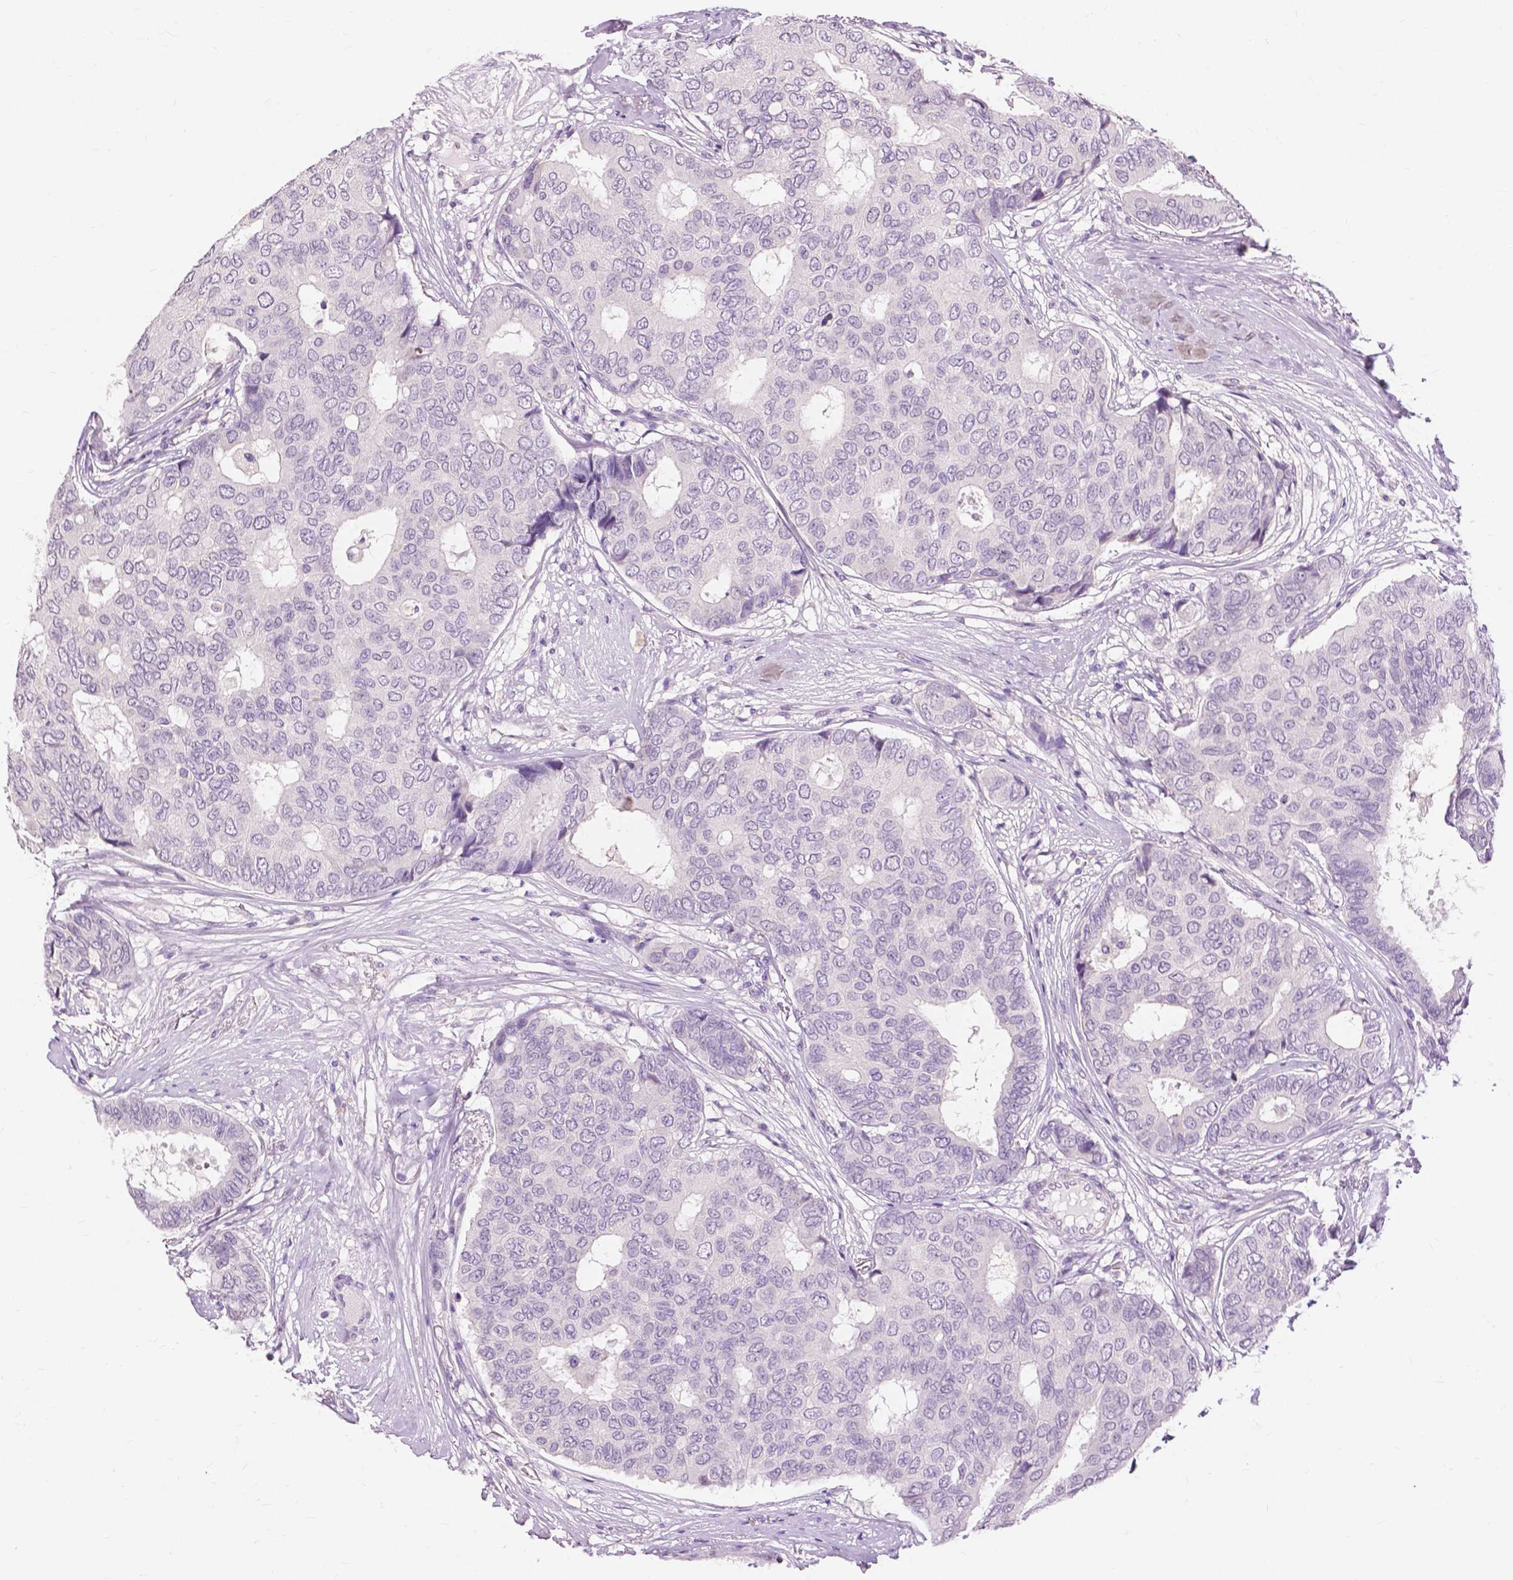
{"staining": {"intensity": "negative", "quantity": "none", "location": "none"}, "tissue": "breast cancer", "cell_type": "Tumor cells", "image_type": "cancer", "snomed": [{"axis": "morphology", "description": "Duct carcinoma"}, {"axis": "topography", "description": "Breast"}], "caption": "An immunohistochemistry (IHC) photomicrograph of intraductal carcinoma (breast) is shown. There is no staining in tumor cells of intraductal carcinoma (breast).", "gene": "CXCR2", "patient": {"sex": "female", "age": 75}}